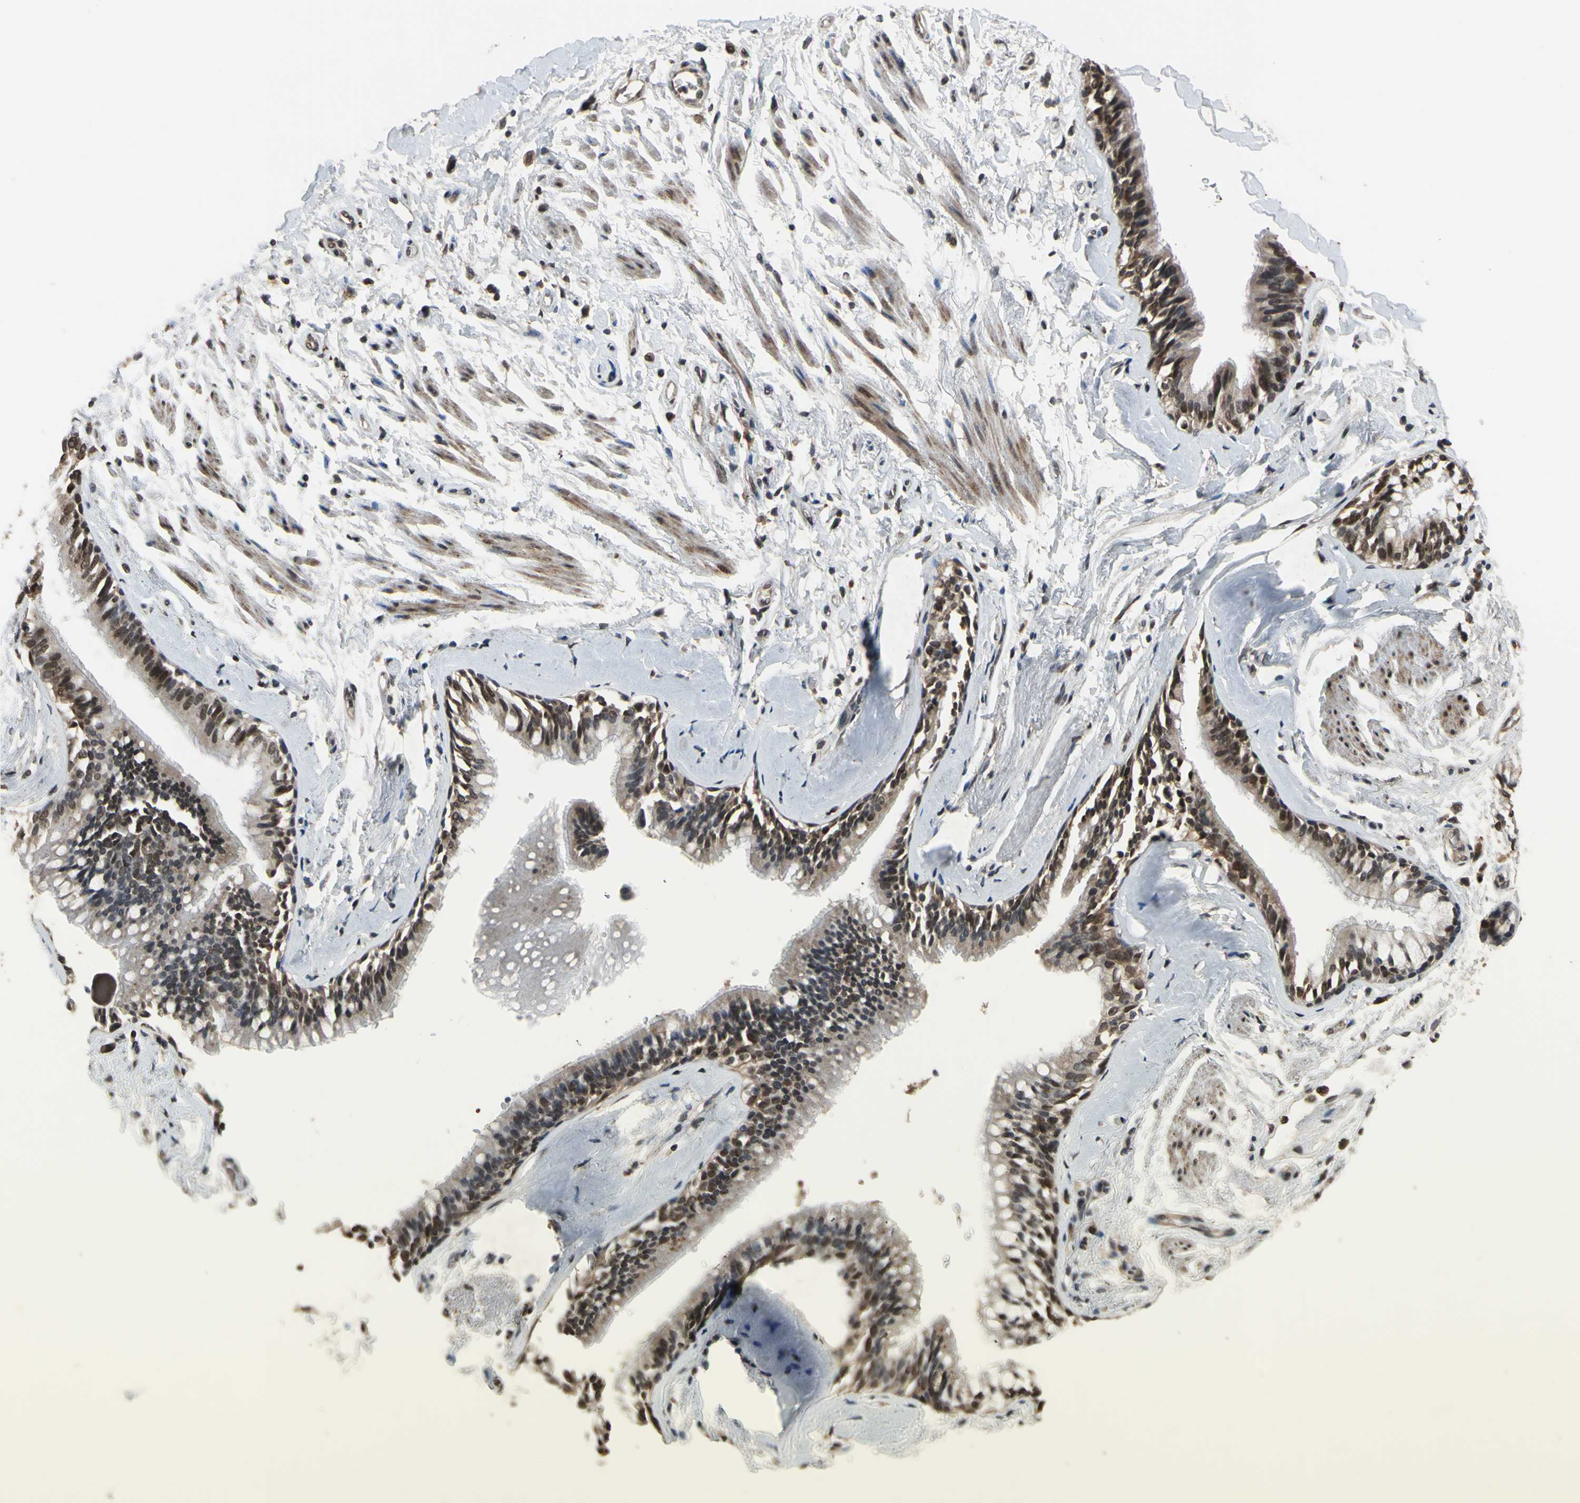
{"staining": {"intensity": "weak", "quantity": ">75%", "location": "cytoplasmic/membranous,nuclear"}, "tissue": "adipose tissue", "cell_type": "Adipocytes", "image_type": "normal", "snomed": [{"axis": "morphology", "description": "Normal tissue, NOS"}, {"axis": "topography", "description": "Cartilage tissue"}, {"axis": "topography", "description": "Bronchus"}], "caption": "IHC (DAB) staining of unremarkable adipose tissue reveals weak cytoplasmic/membranous,nuclear protein staining in approximately >75% of adipocytes.", "gene": "ZNF174", "patient": {"sex": "female", "age": 73}}